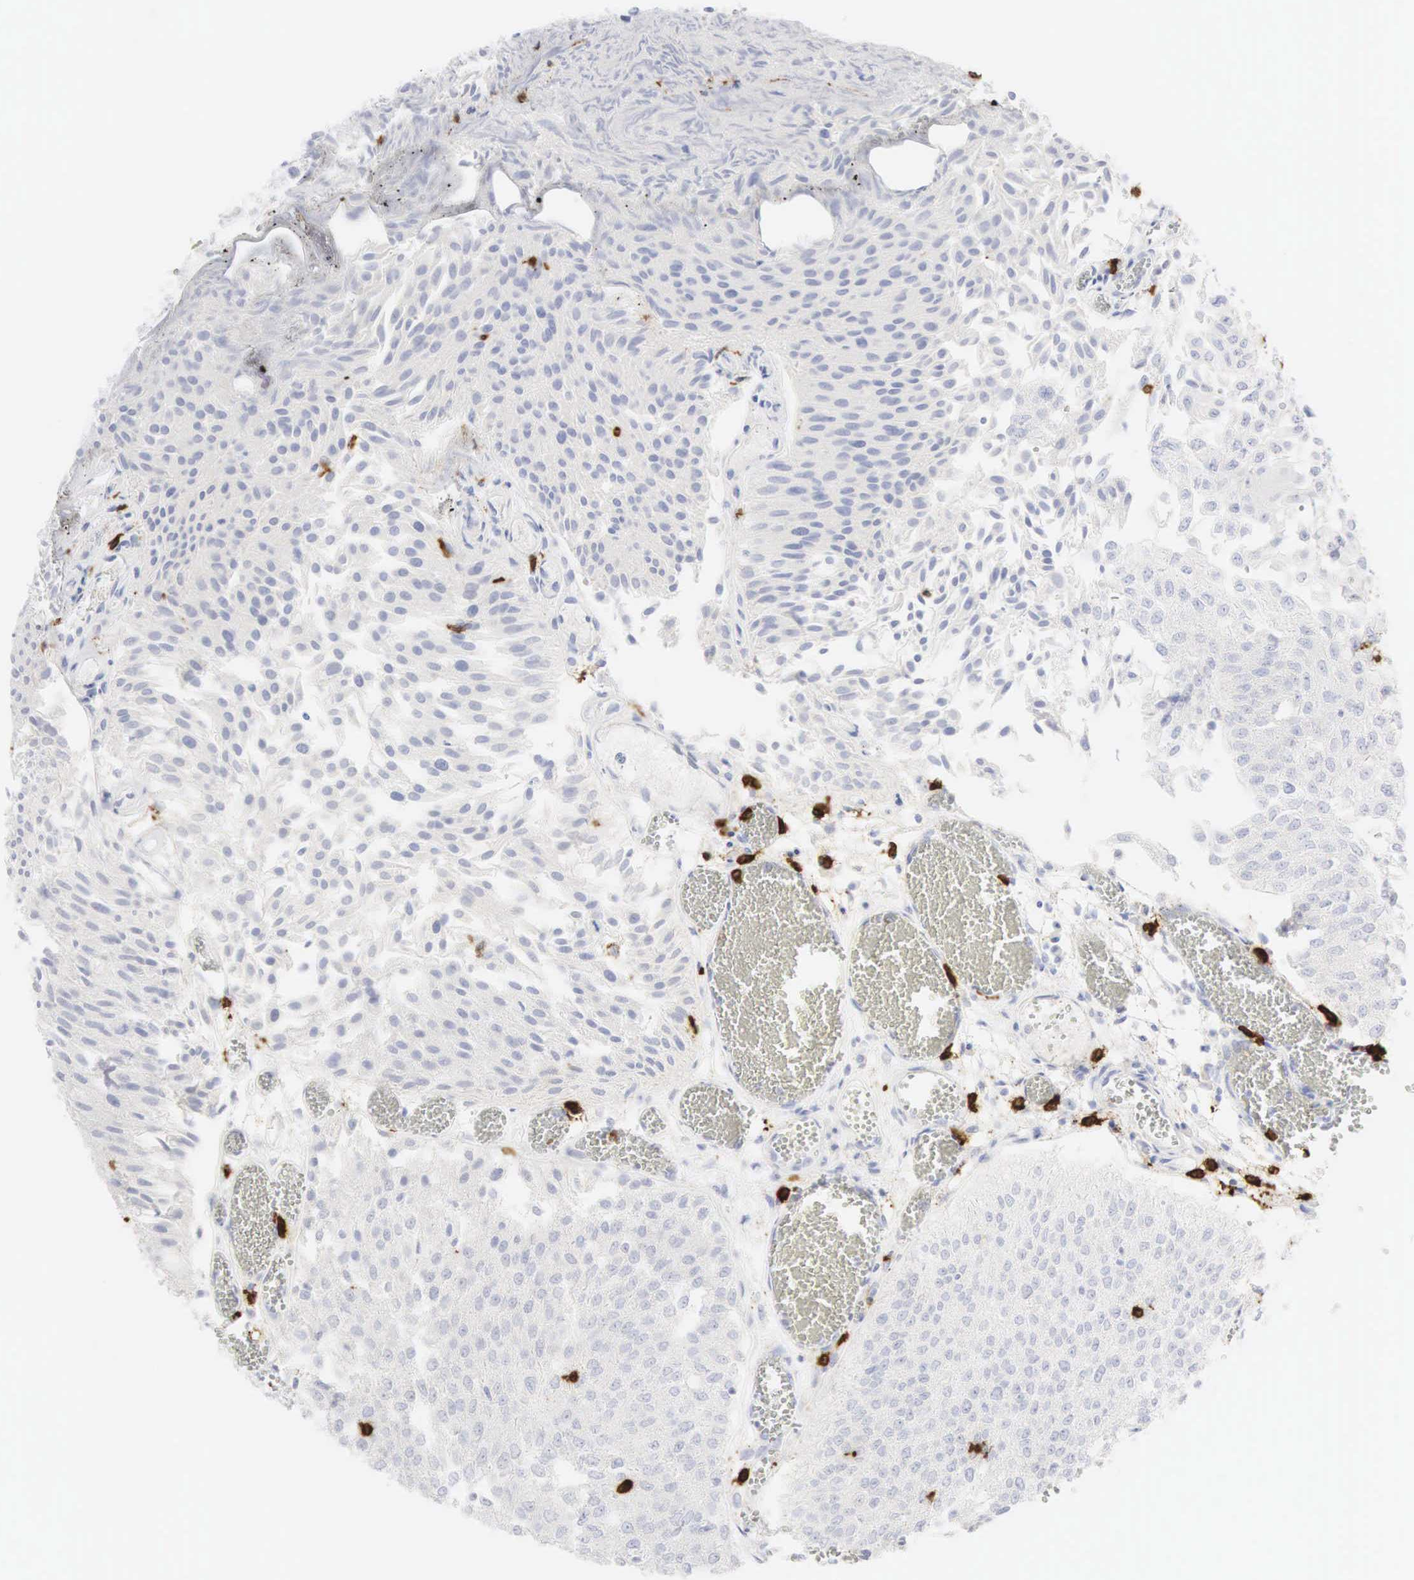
{"staining": {"intensity": "negative", "quantity": "none", "location": "none"}, "tissue": "urothelial cancer", "cell_type": "Tumor cells", "image_type": "cancer", "snomed": [{"axis": "morphology", "description": "Urothelial carcinoma, Low grade"}, {"axis": "topography", "description": "Urinary bladder"}], "caption": "Urothelial cancer was stained to show a protein in brown. There is no significant staining in tumor cells.", "gene": "CD8A", "patient": {"sex": "male", "age": 86}}